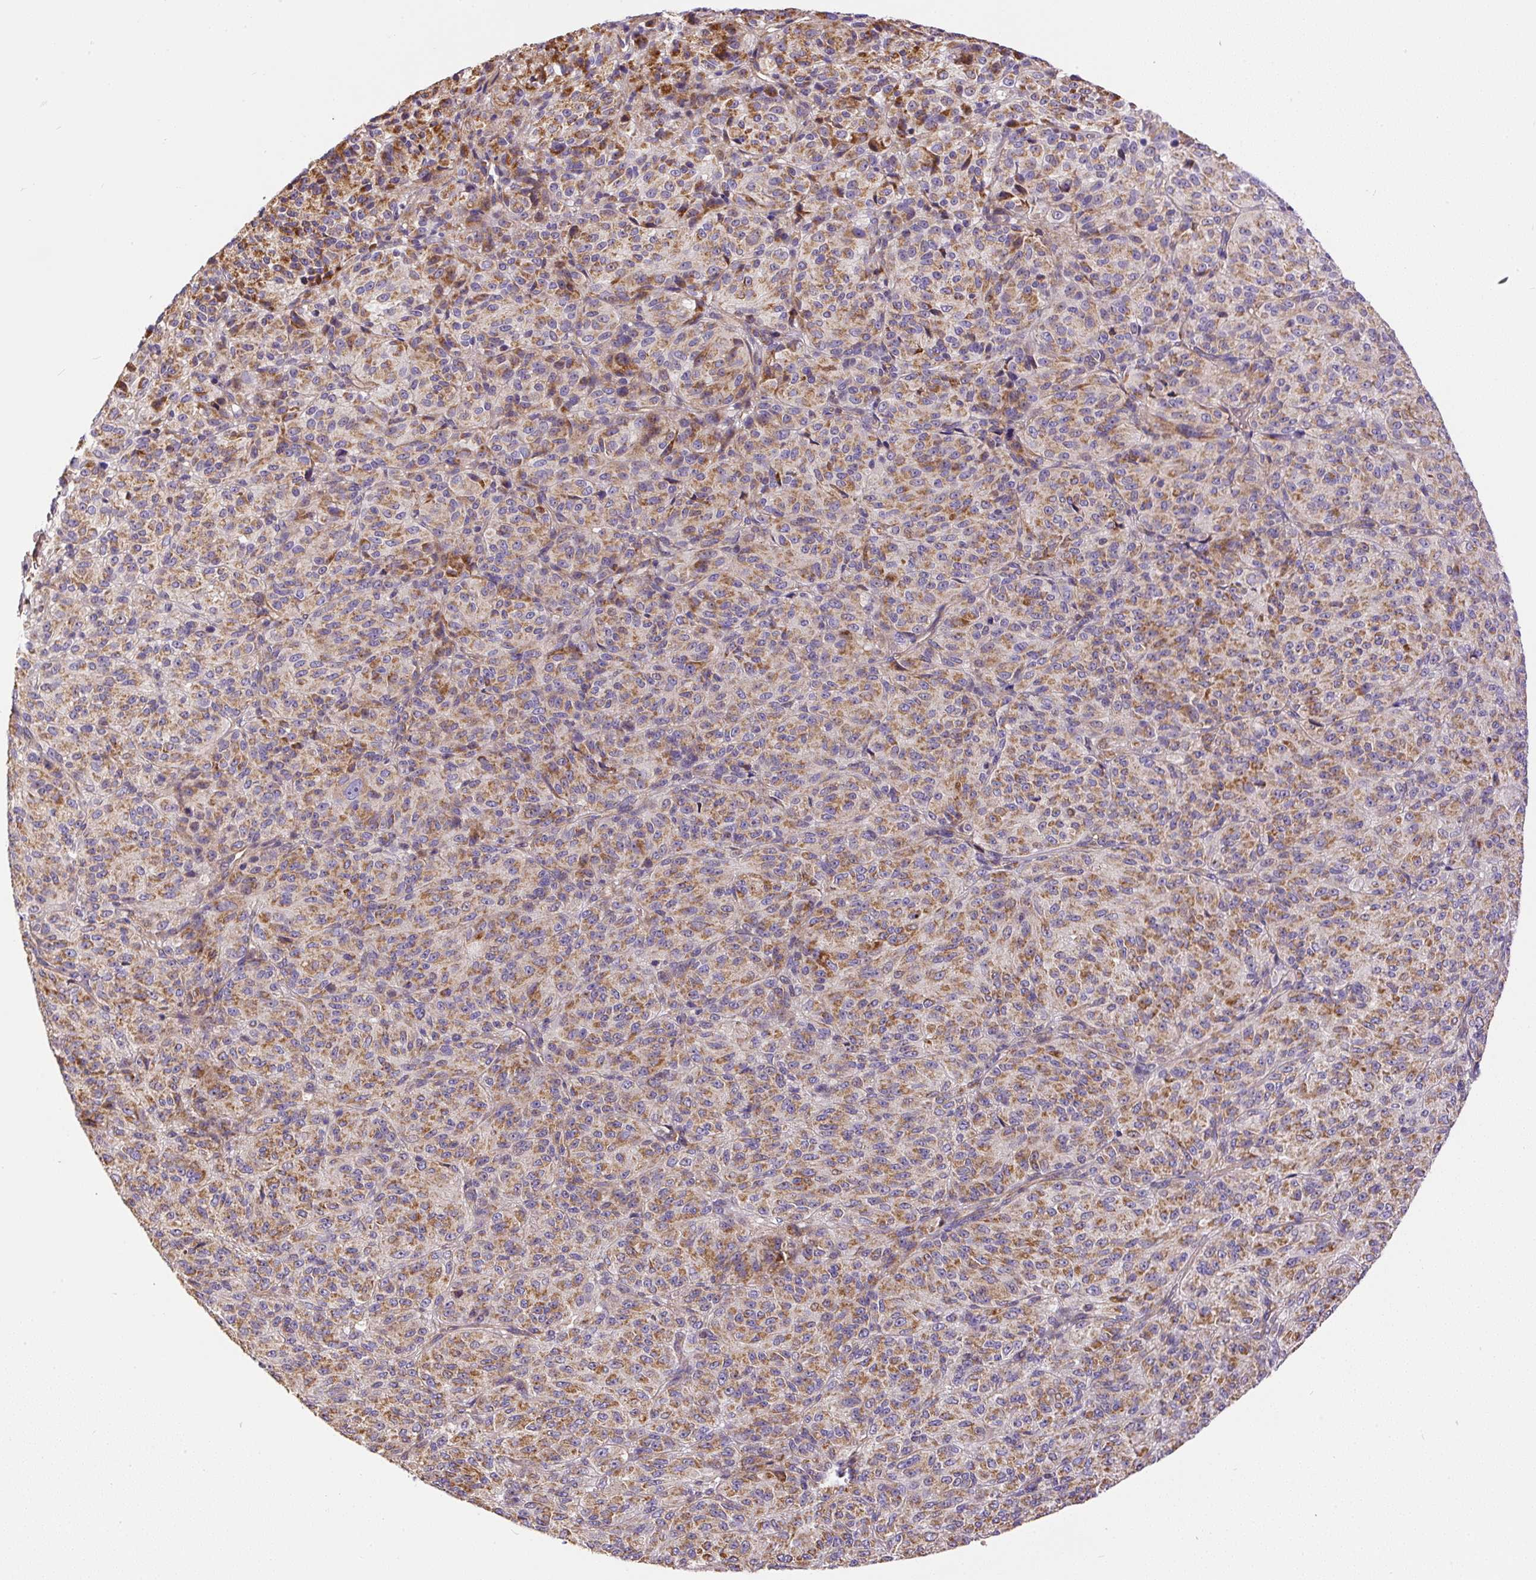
{"staining": {"intensity": "moderate", "quantity": ">75%", "location": "cytoplasmic/membranous"}, "tissue": "melanoma", "cell_type": "Tumor cells", "image_type": "cancer", "snomed": [{"axis": "morphology", "description": "Malignant melanoma, Metastatic site"}, {"axis": "topography", "description": "Brain"}], "caption": "Immunohistochemical staining of human malignant melanoma (metastatic site) shows moderate cytoplasmic/membranous protein staining in approximately >75% of tumor cells.", "gene": "NDUFAF2", "patient": {"sex": "female", "age": 56}}